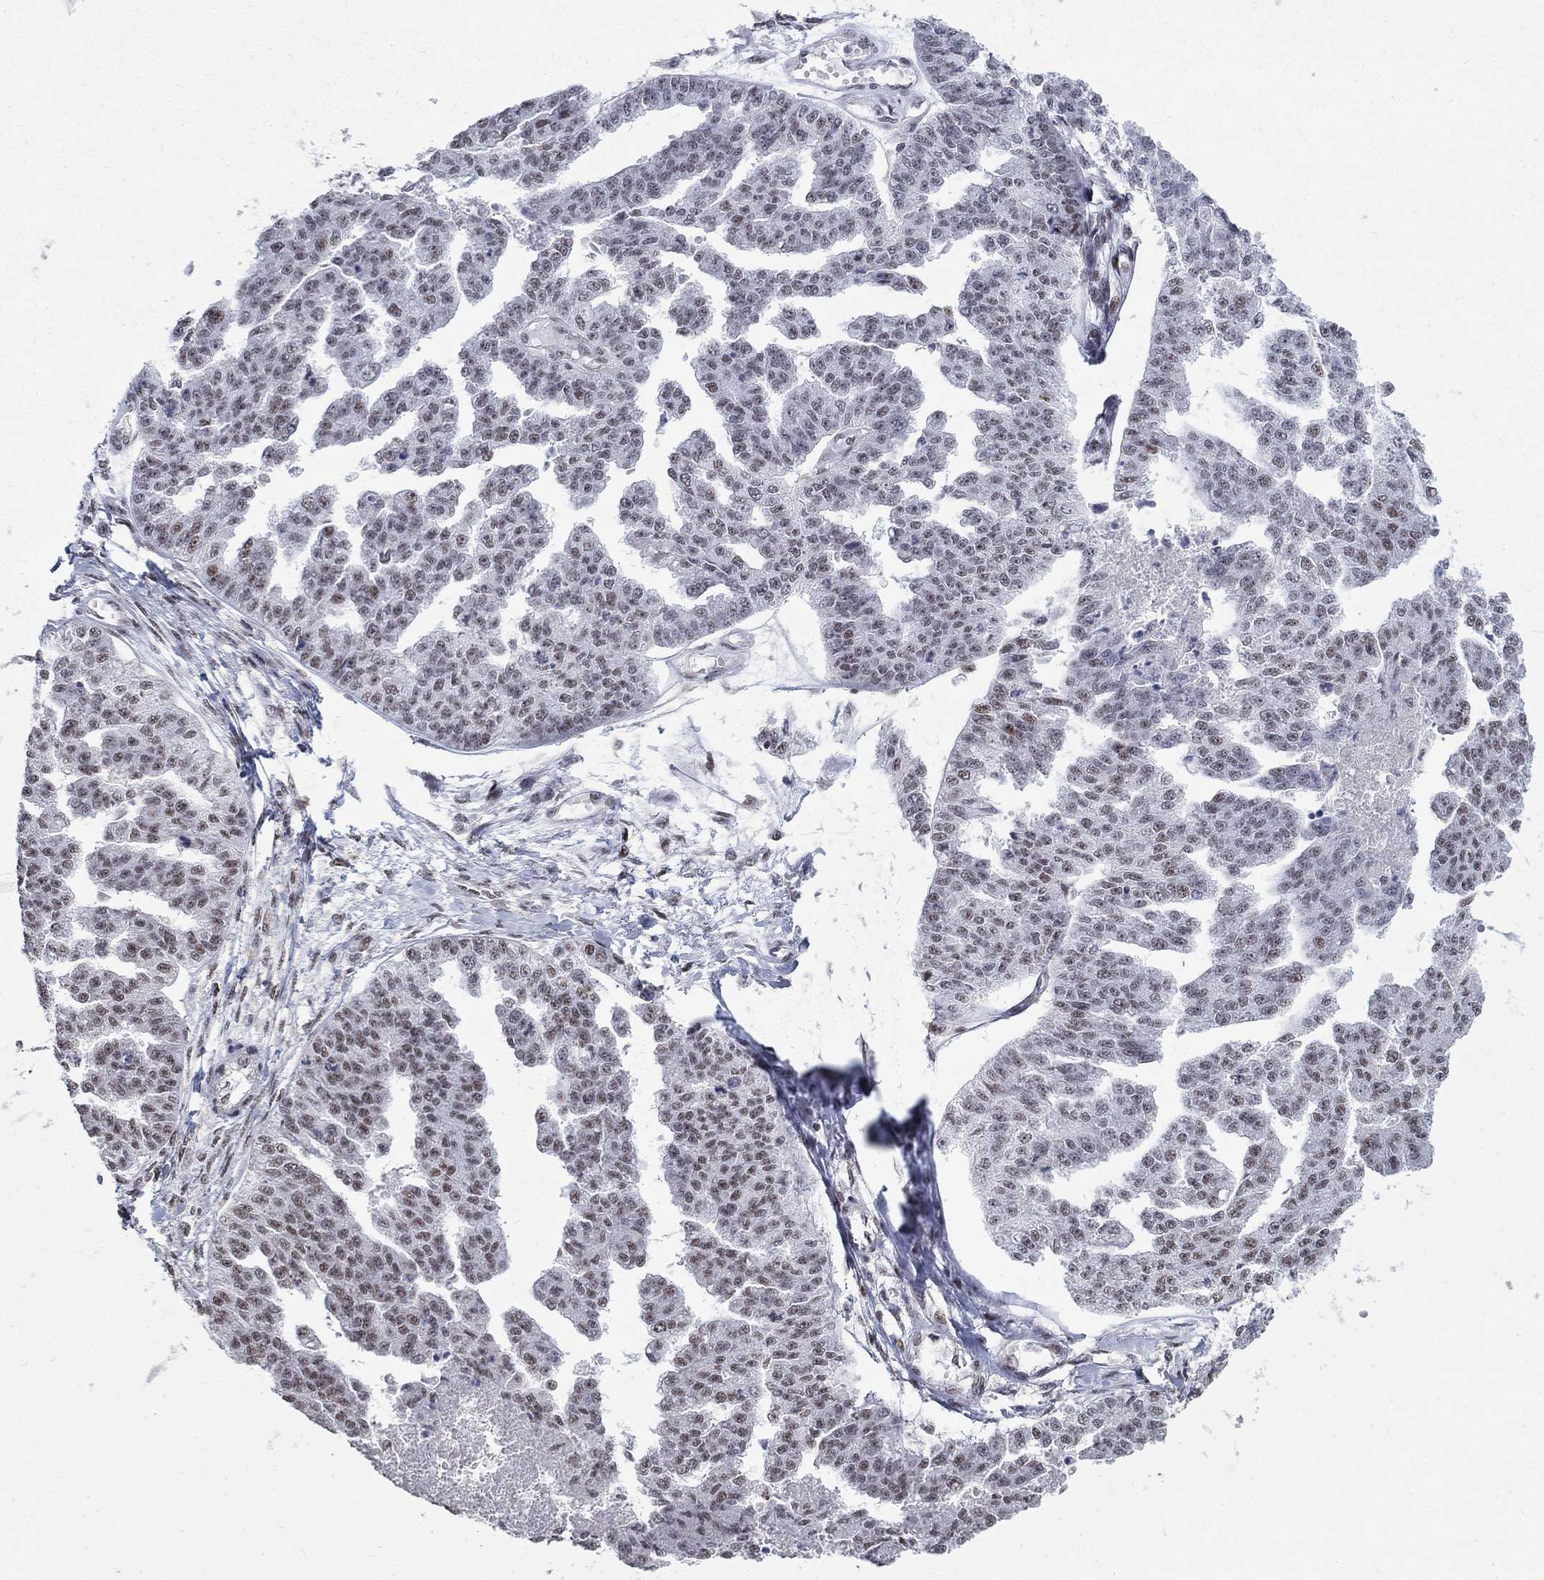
{"staining": {"intensity": "weak", "quantity": ">75%", "location": "nuclear"}, "tissue": "ovarian cancer", "cell_type": "Tumor cells", "image_type": "cancer", "snomed": [{"axis": "morphology", "description": "Cystadenocarcinoma, serous, NOS"}, {"axis": "topography", "description": "Ovary"}], "caption": "High-magnification brightfield microscopy of ovarian serous cystadenocarcinoma stained with DAB (3,3'-diaminobenzidine) (brown) and counterstained with hematoxylin (blue). tumor cells exhibit weak nuclear staining is appreciated in about>75% of cells.", "gene": "PNISR", "patient": {"sex": "female", "age": 58}}